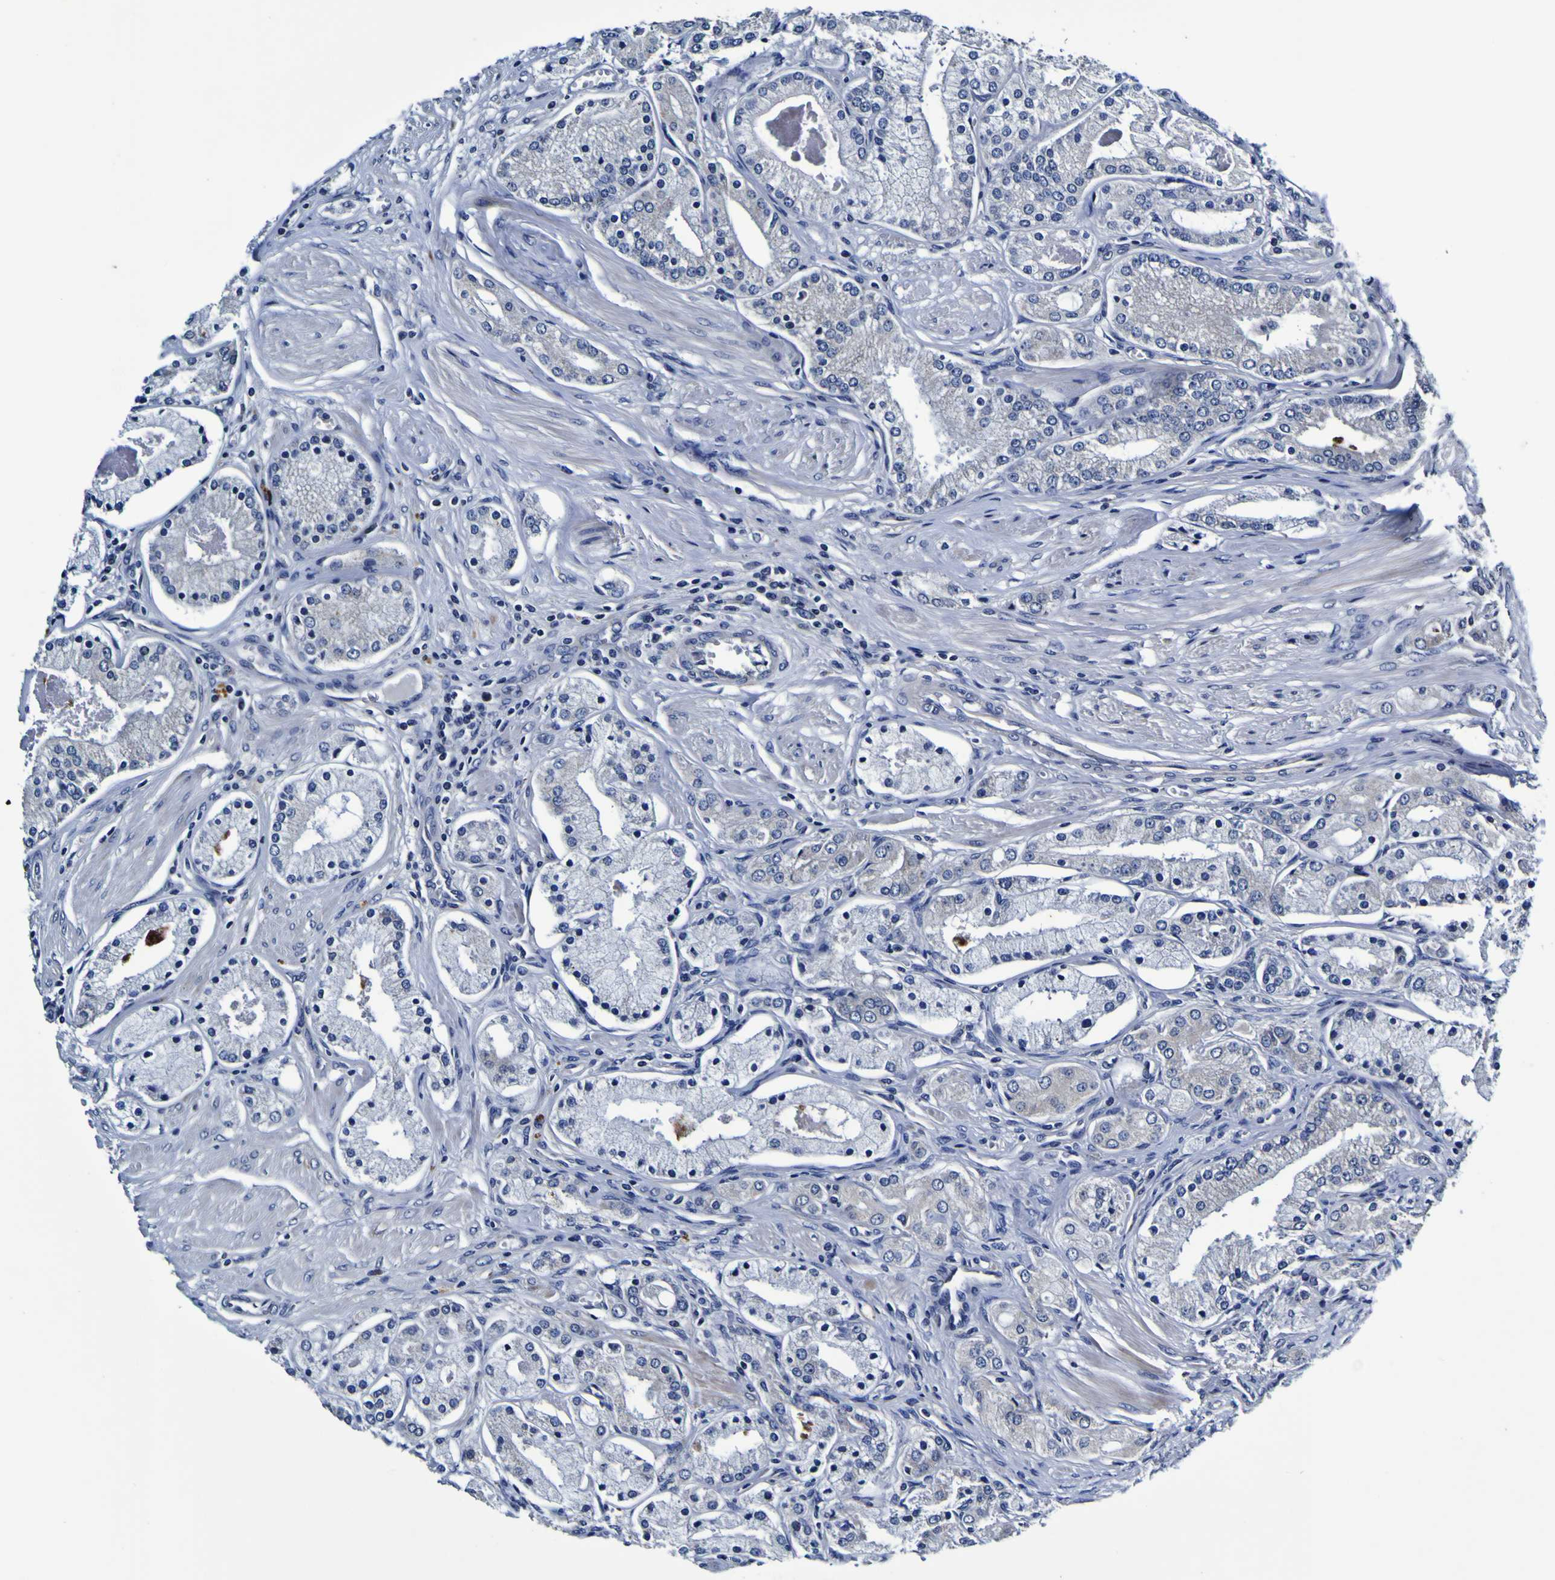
{"staining": {"intensity": "negative", "quantity": "none", "location": "none"}, "tissue": "prostate cancer", "cell_type": "Tumor cells", "image_type": "cancer", "snomed": [{"axis": "morphology", "description": "Adenocarcinoma, High grade"}, {"axis": "topography", "description": "Prostate"}], "caption": "High power microscopy image of an IHC image of prostate cancer, revealing no significant expression in tumor cells.", "gene": "PANK4", "patient": {"sex": "male", "age": 66}}